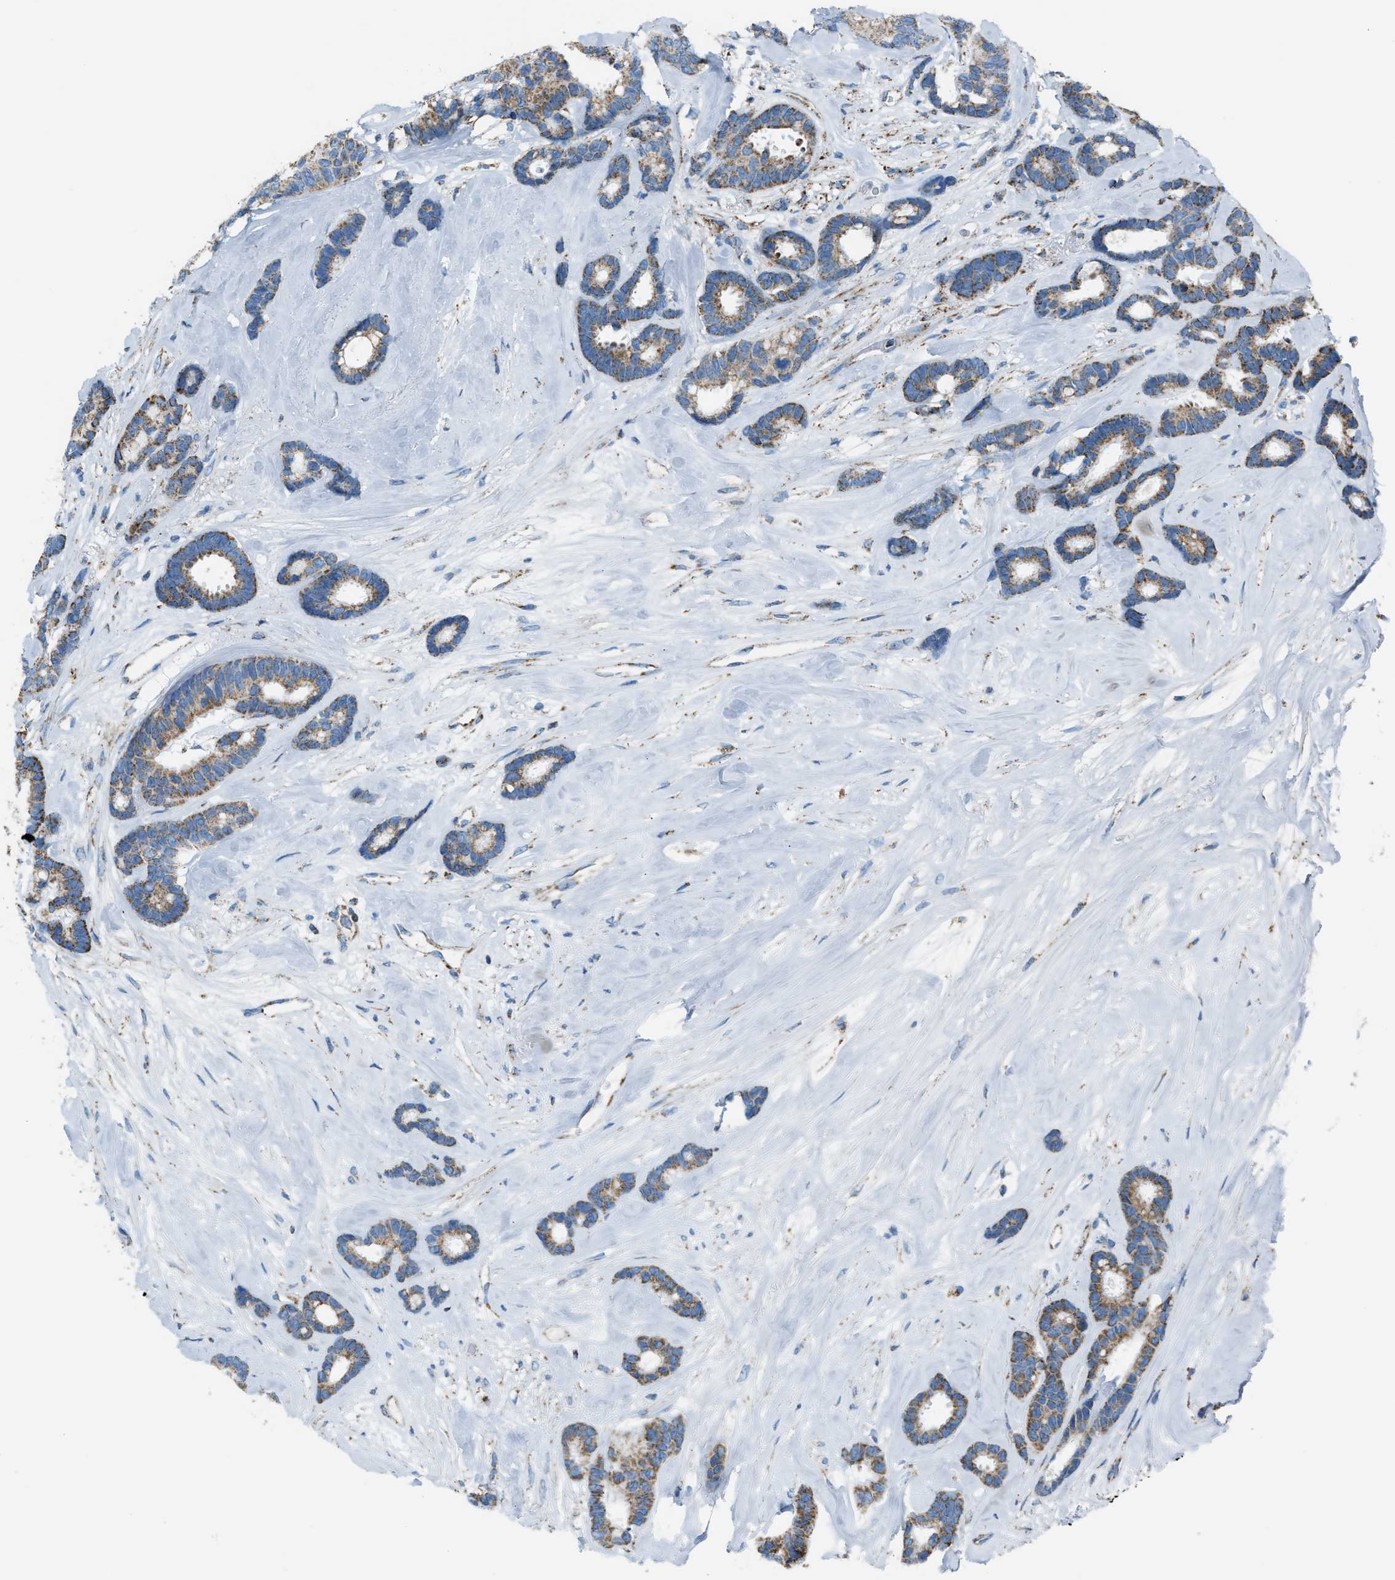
{"staining": {"intensity": "moderate", "quantity": ">75%", "location": "cytoplasmic/membranous"}, "tissue": "breast cancer", "cell_type": "Tumor cells", "image_type": "cancer", "snomed": [{"axis": "morphology", "description": "Duct carcinoma"}, {"axis": "topography", "description": "Breast"}], "caption": "Immunohistochemical staining of infiltrating ductal carcinoma (breast) shows medium levels of moderate cytoplasmic/membranous protein expression in about >75% of tumor cells.", "gene": "MDH2", "patient": {"sex": "female", "age": 87}}